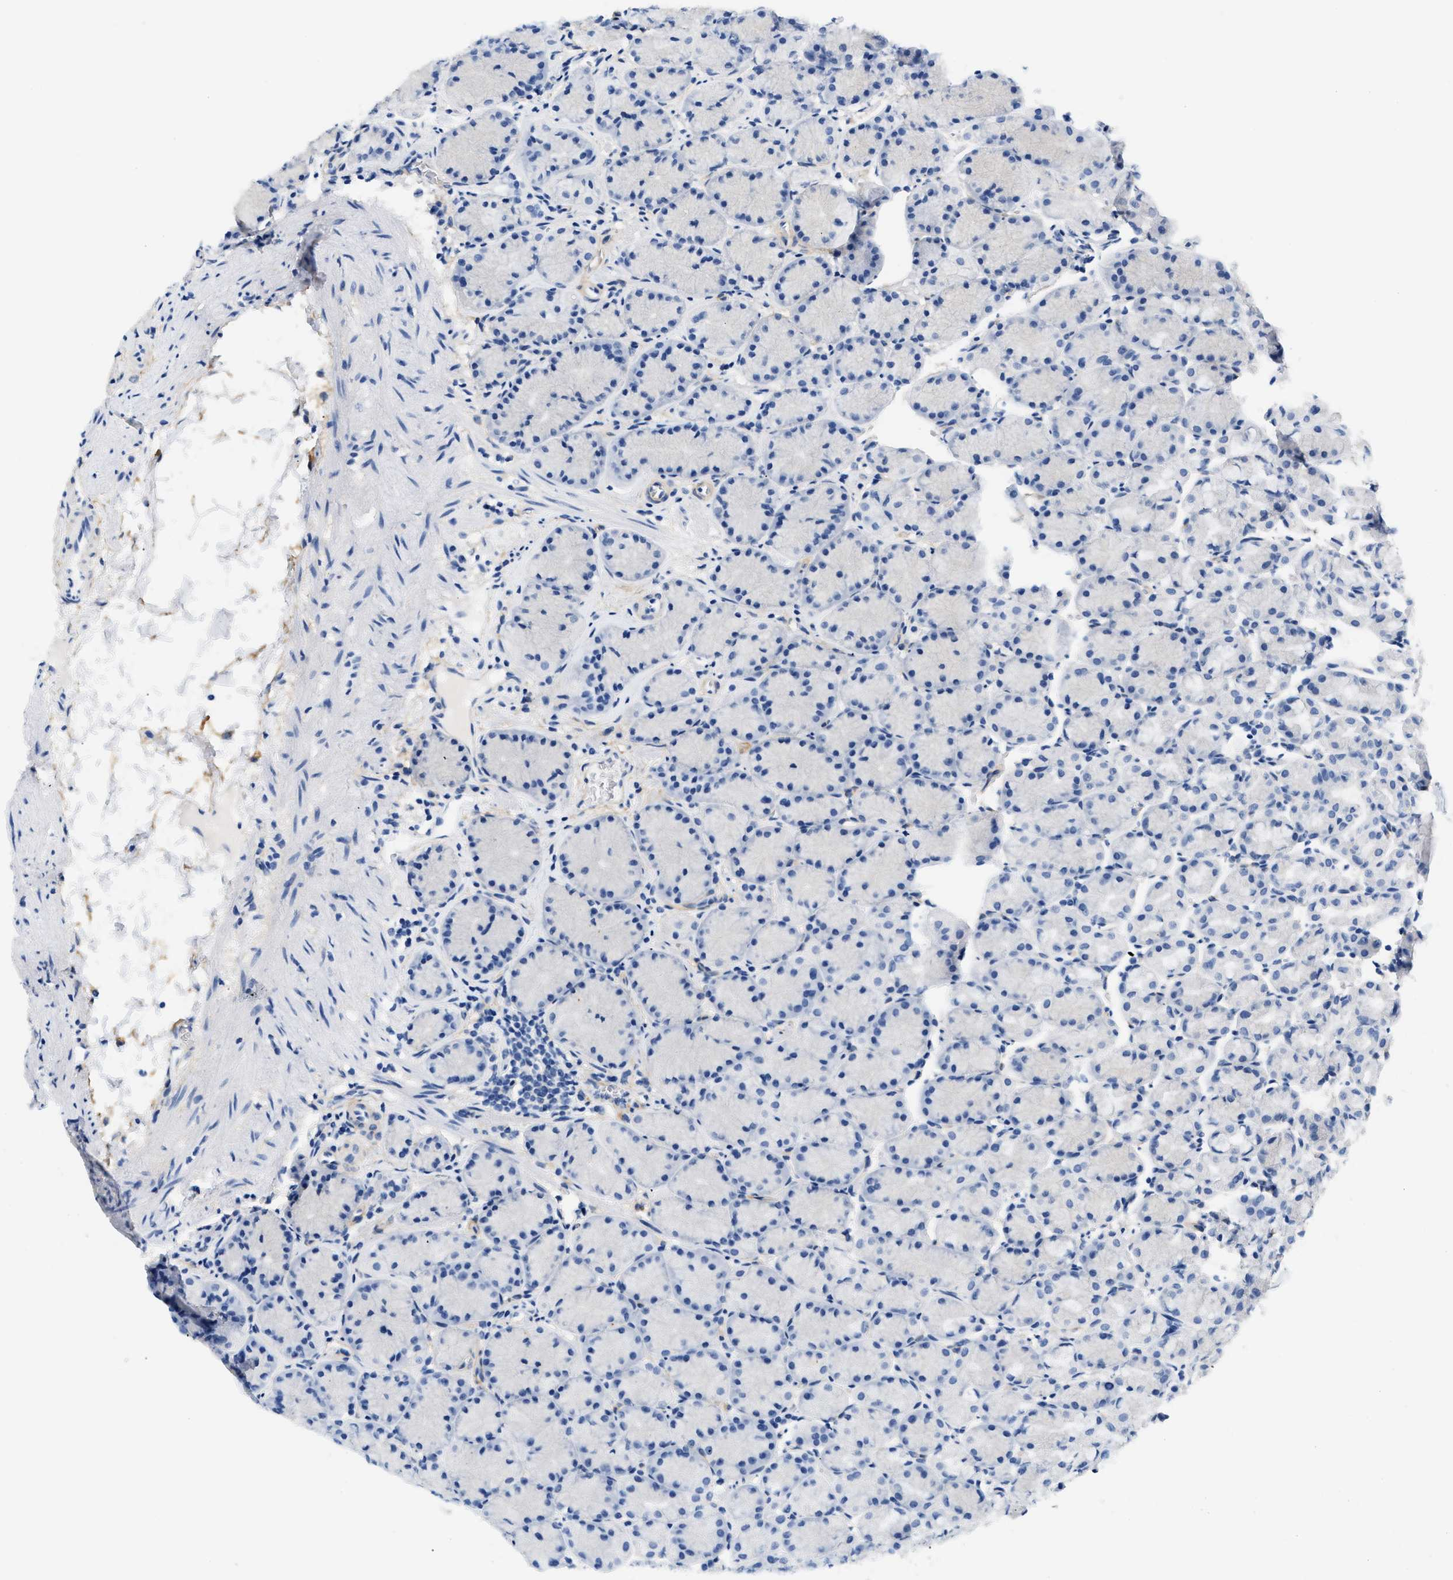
{"staining": {"intensity": "negative", "quantity": "none", "location": "none"}, "tissue": "stomach", "cell_type": "Glandular cells", "image_type": "normal", "snomed": [{"axis": "morphology", "description": "Normal tissue, NOS"}, {"axis": "topography", "description": "Stomach"}], "caption": "Protein analysis of benign stomach demonstrates no significant positivity in glandular cells. (DAB (3,3'-diaminobenzidine) immunohistochemistry with hematoxylin counter stain).", "gene": "PDGFRB", "patient": {"sex": "male", "age": 42}}